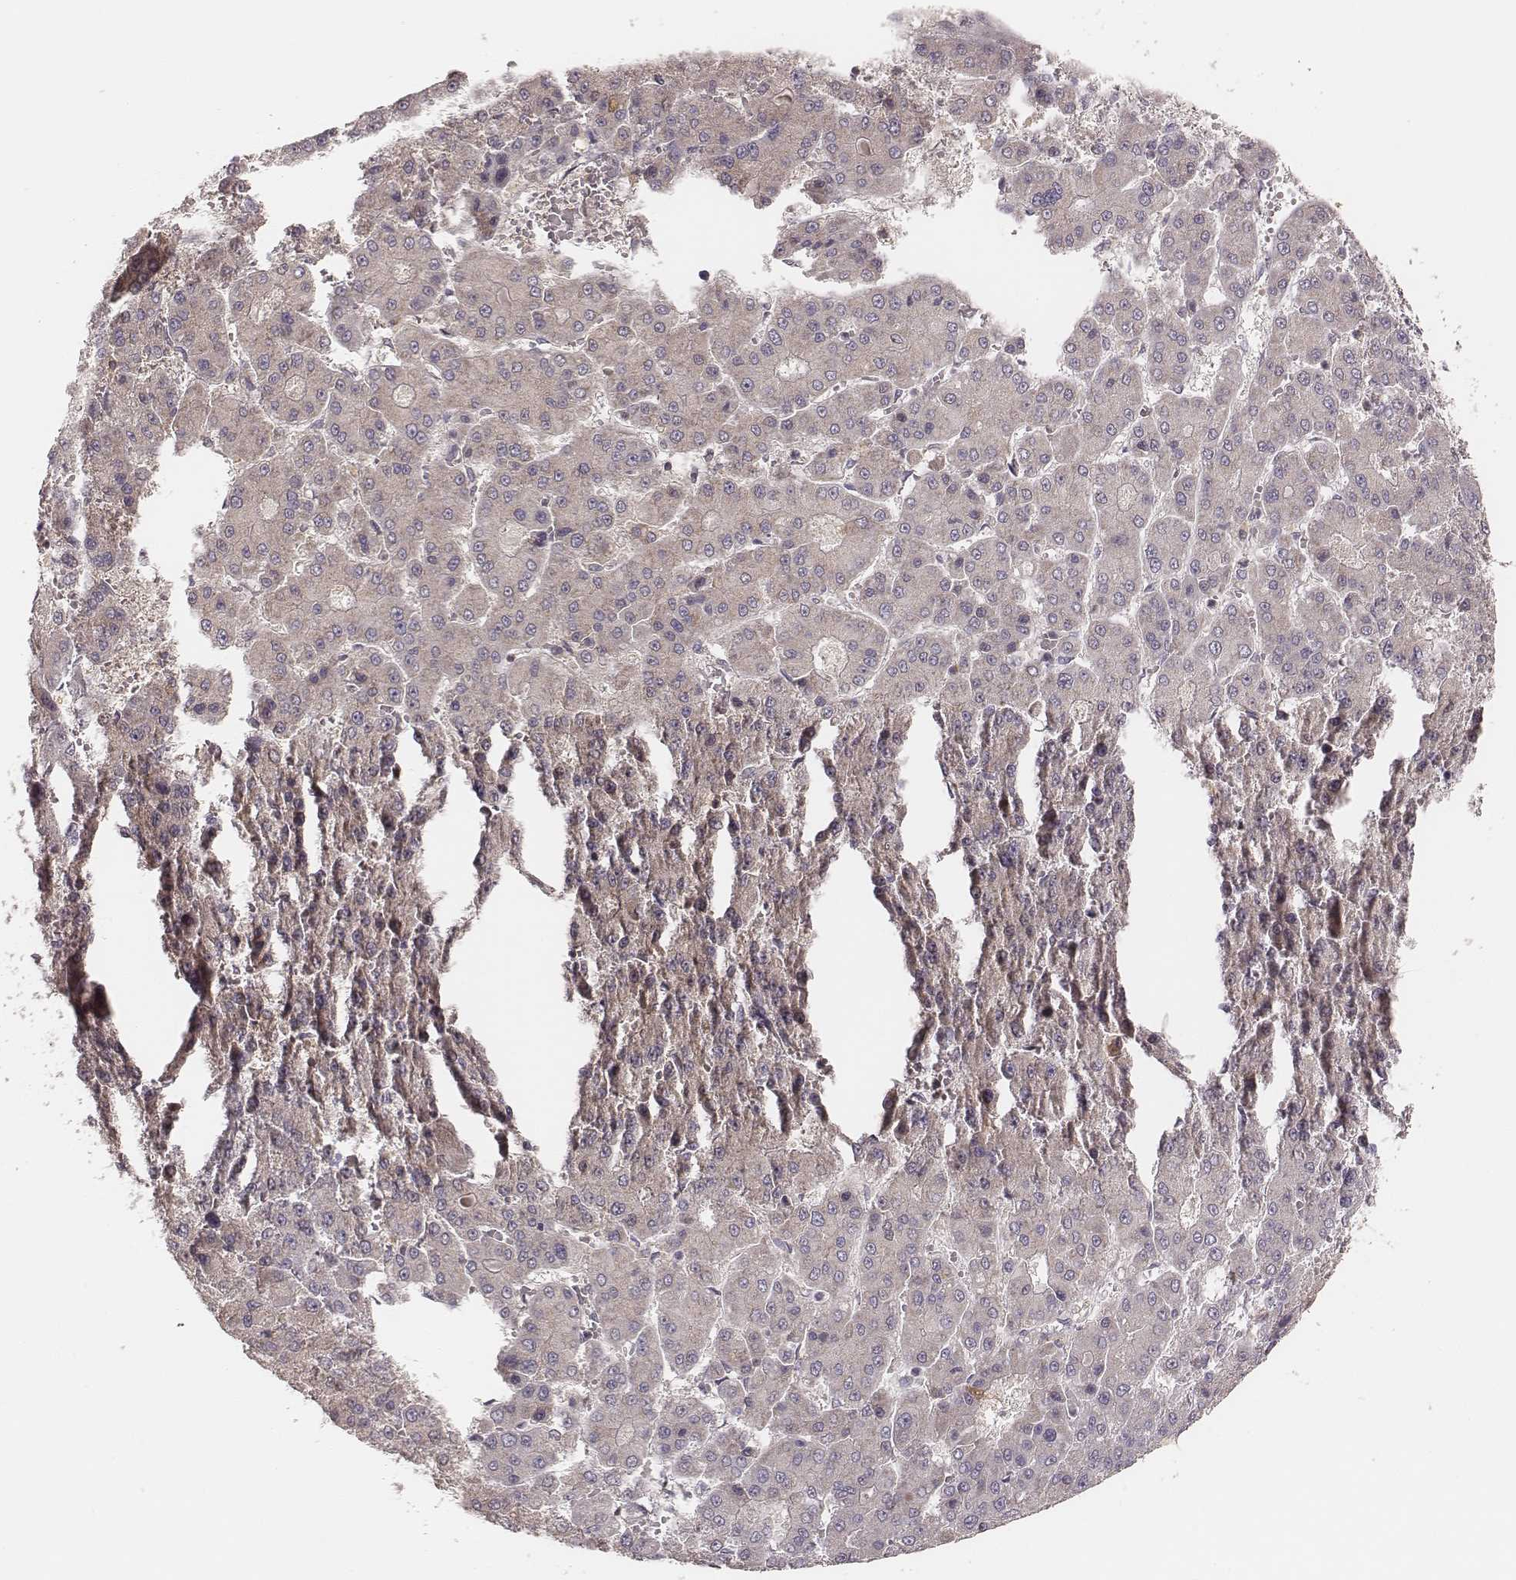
{"staining": {"intensity": "negative", "quantity": "none", "location": "none"}, "tissue": "liver cancer", "cell_type": "Tumor cells", "image_type": "cancer", "snomed": [{"axis": "morphology", "description": "Carcinoma, Hepatocellular, NOS"}, {"axis": "topography", "description": "Liver"}], "caption": "The IHC histopathology image has no significant positivity in tumor cells of hepatocellular carcinoma (liver) tissue. Nuclei are stained in blue.", "gene": "CARS1", "patient": {"sex": "male", "age": 70}}